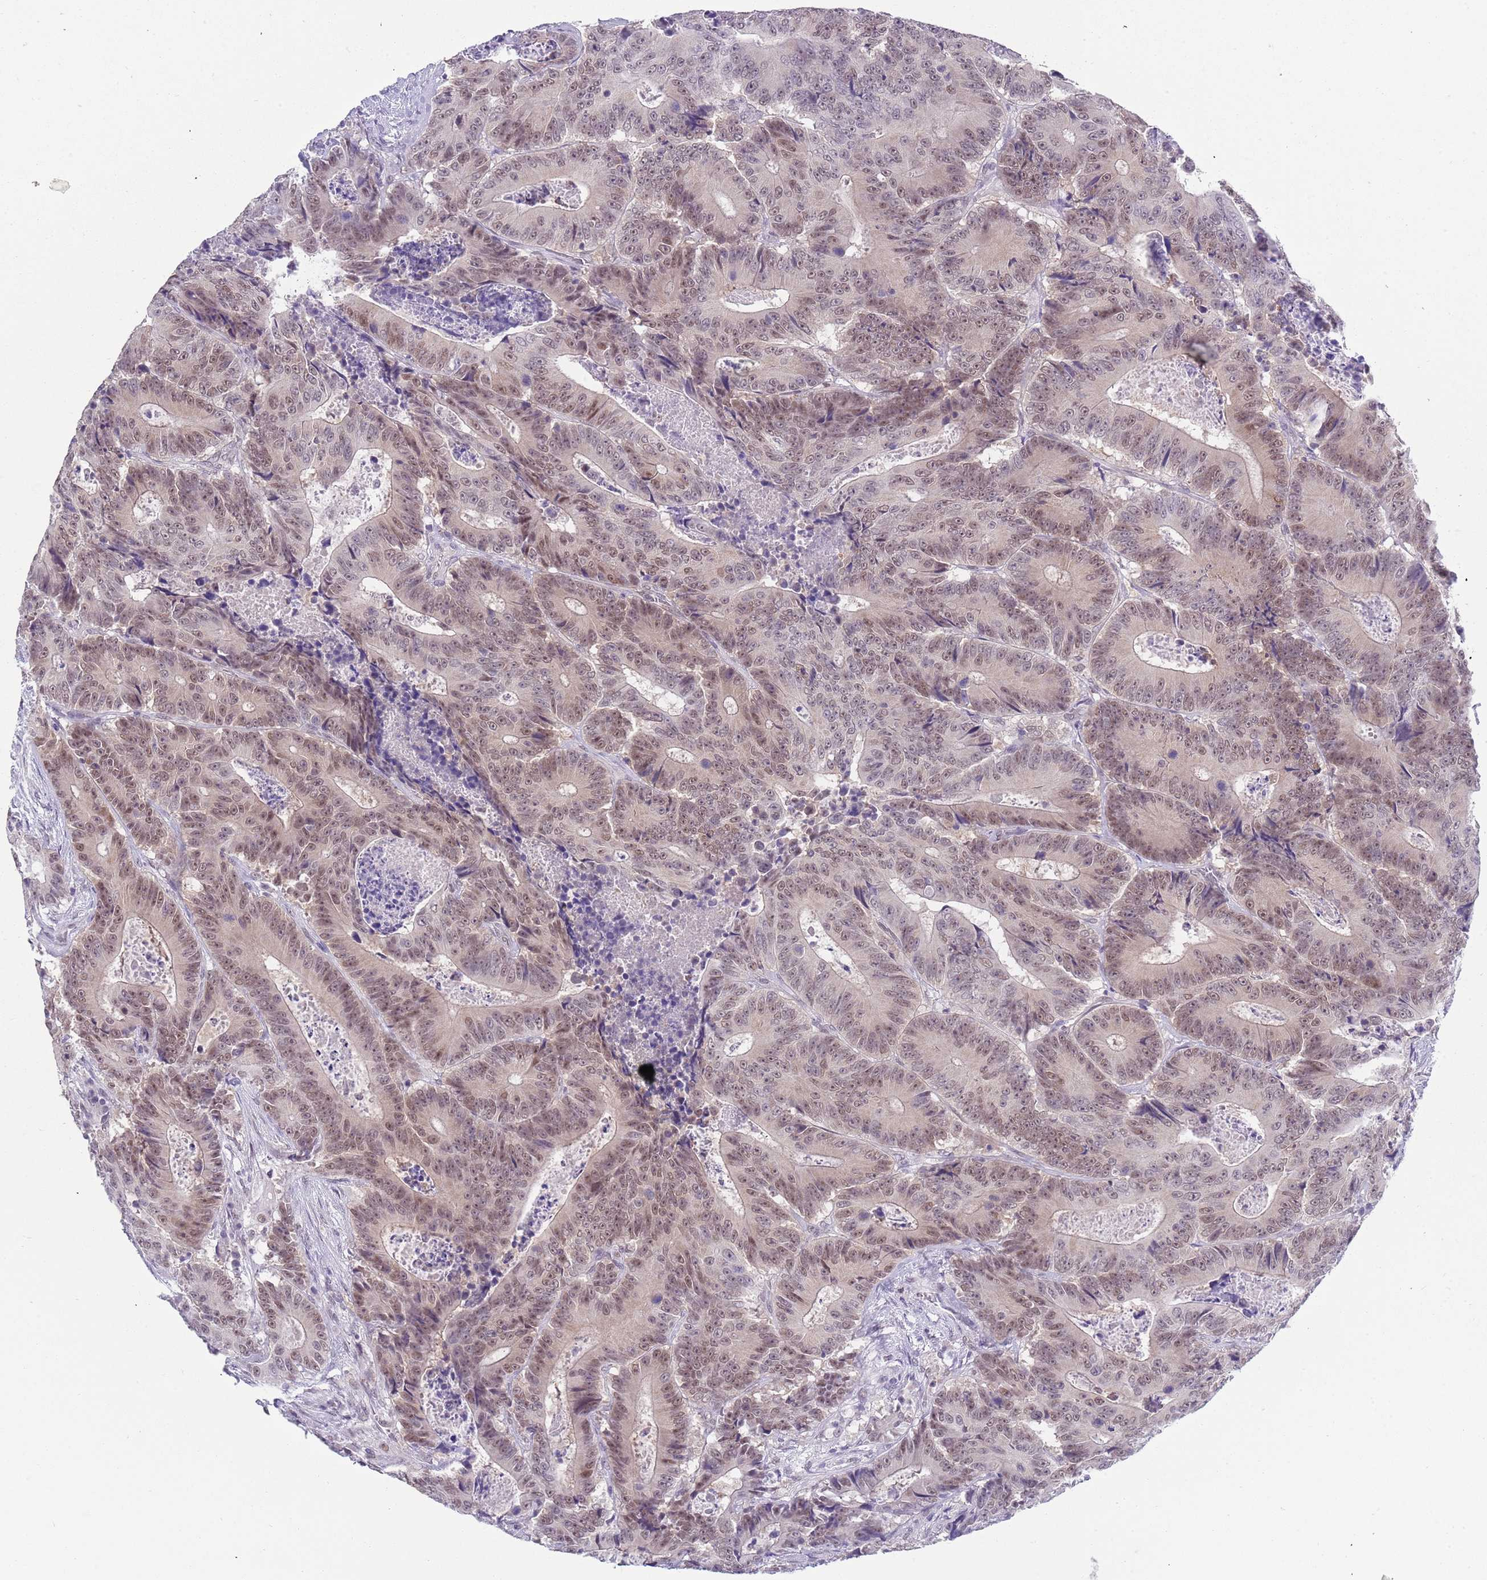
{"staining": {"intensity": "moderate", "quantity": ">75%", "location": "nuclear"}, "tissue": "colorectal cancer", "cell_type": "Tumor cells", "image_type": "cancer", "snomed": [{"axis": "morphology", "description": "Adenocarcinoma, NOS"}, {"axis": "topography", "description": "Colon"}], "caption": "Immunohistochemistry (IHC) (DAB) staining of colorectal cancer (adenocarcinoma) displays moderate nuclear protein positivity in approximately >75% of tumor cells.", "gene": "SEPHS2", "patient": {"sex": "male", "age": 83}}